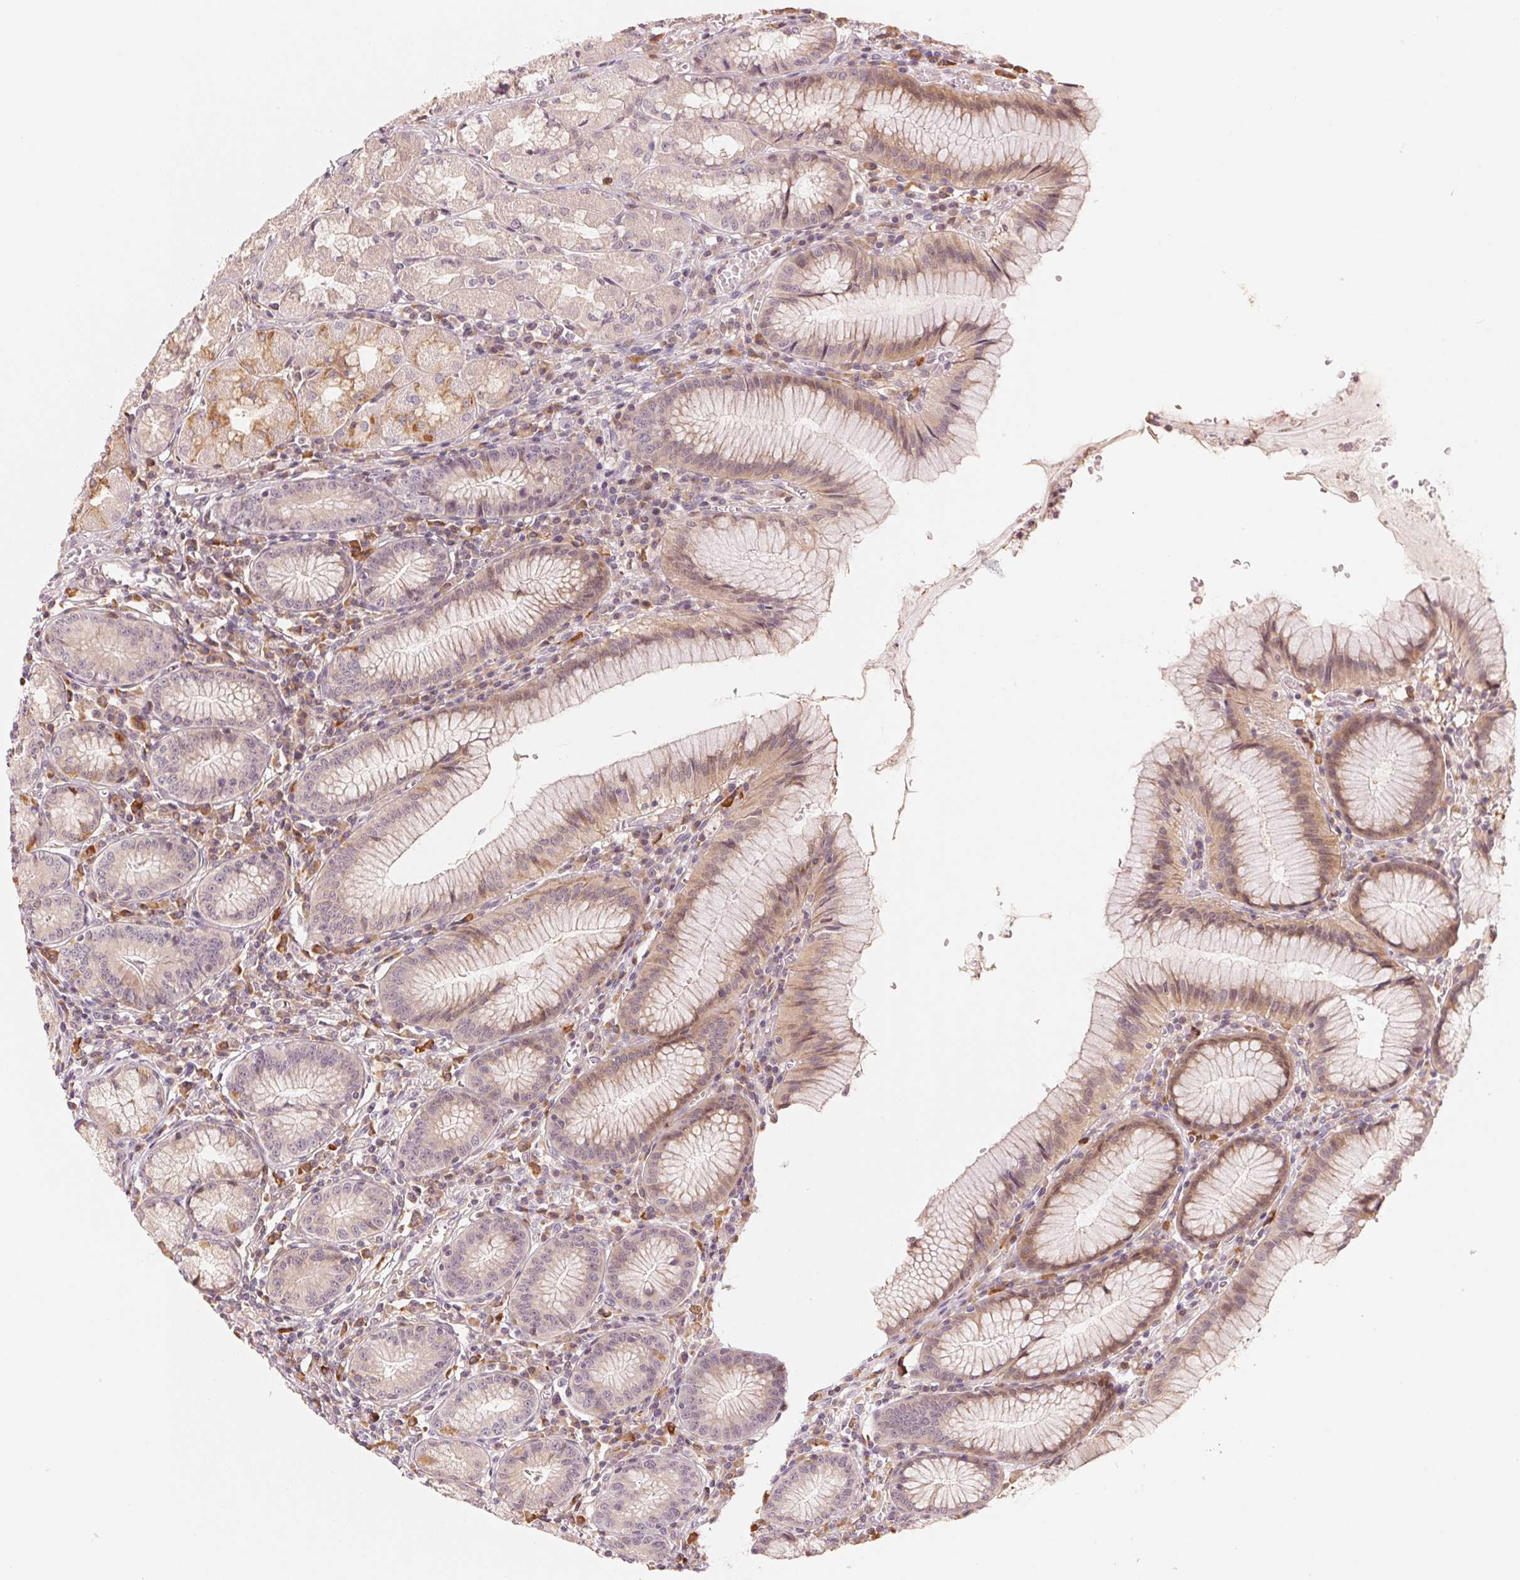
{"staining": {"intensity": "moderate", "quantity": "25%-75%", "location": "cytoplasmic/membranous"}, "tissue": "stomach", "cell_type": "Glandular cells", "image_type": "normal", "snomed": [{"axis": "morphology", "description": "Normal tissue, NOS"}, {"axis": "topography", "description": "Stomach"}], "caption": "Normal stomach reveals moderate cytoplasmic/membranous staining in about 25%-75% of glandular cells, visualized by immunohistochemistry.", "gene": "PRKN", "patient": {"sex": "male", "age": 55}}